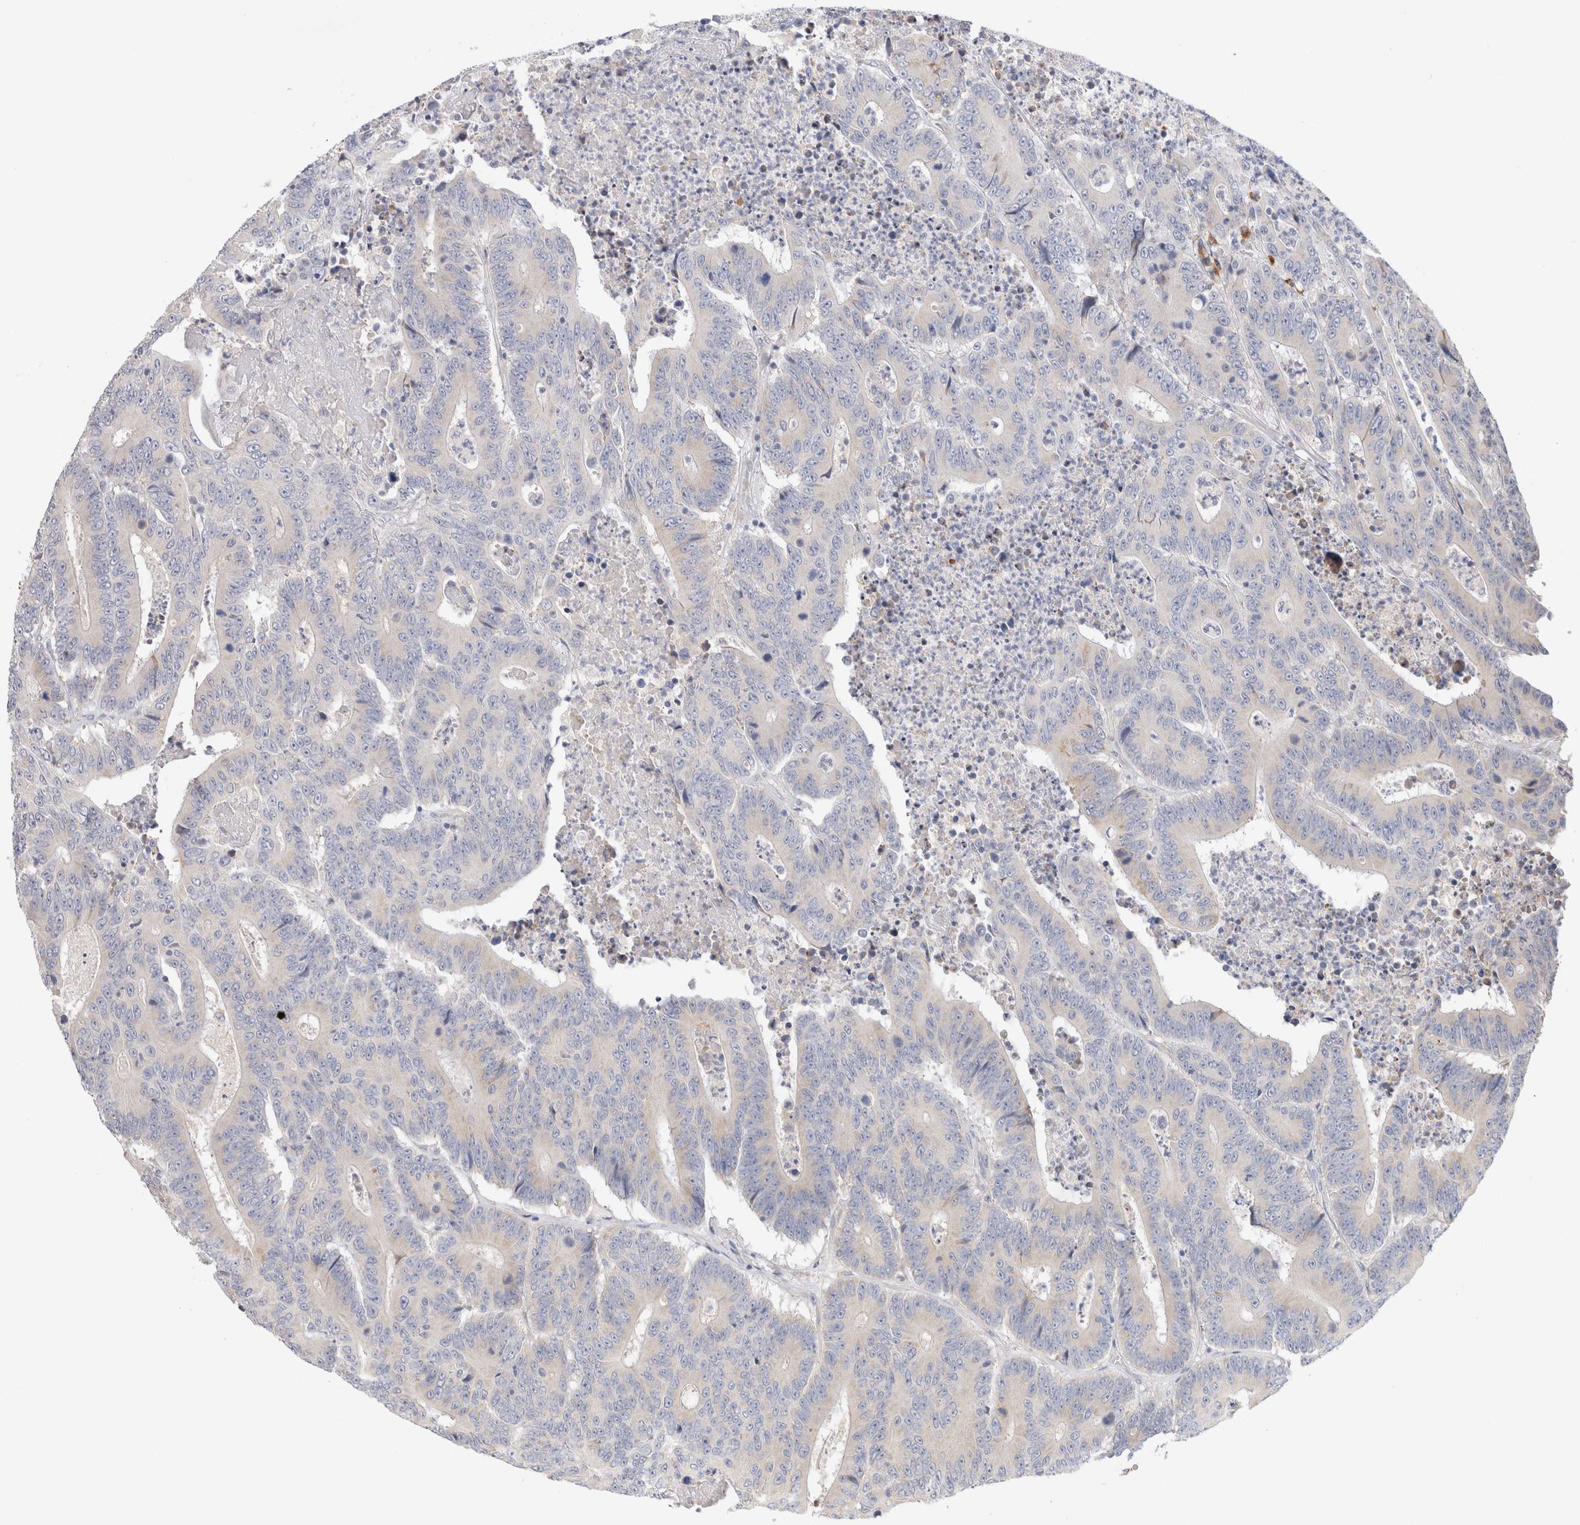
{"staining": {"intensity": "negative", "quantity": "none", "location": "none"}, "tissue": "colorectal cancer", "cell_type": "Tumor cells", "image_type": "cancer", "snomed": [{"axis": "morphology", "description": "Adenocarcinoma, NOS"}, {"axis": "topography", "description": "Colon"}], "caption": "IHC histopathology image of neoplastic tissue: adenocarcinoma (colorectal) stained with DAB (3,3'-diaminobenzidine) exhibits no significant protein positivity in tumor cells. The staining is performed using DAB (3,3'-diaminobenzidine) brown chromogen with nuclei counter-stained in using hematoxylin.", "gene": "GADD45G", "patient": {"sex": "male", "age": 83}}